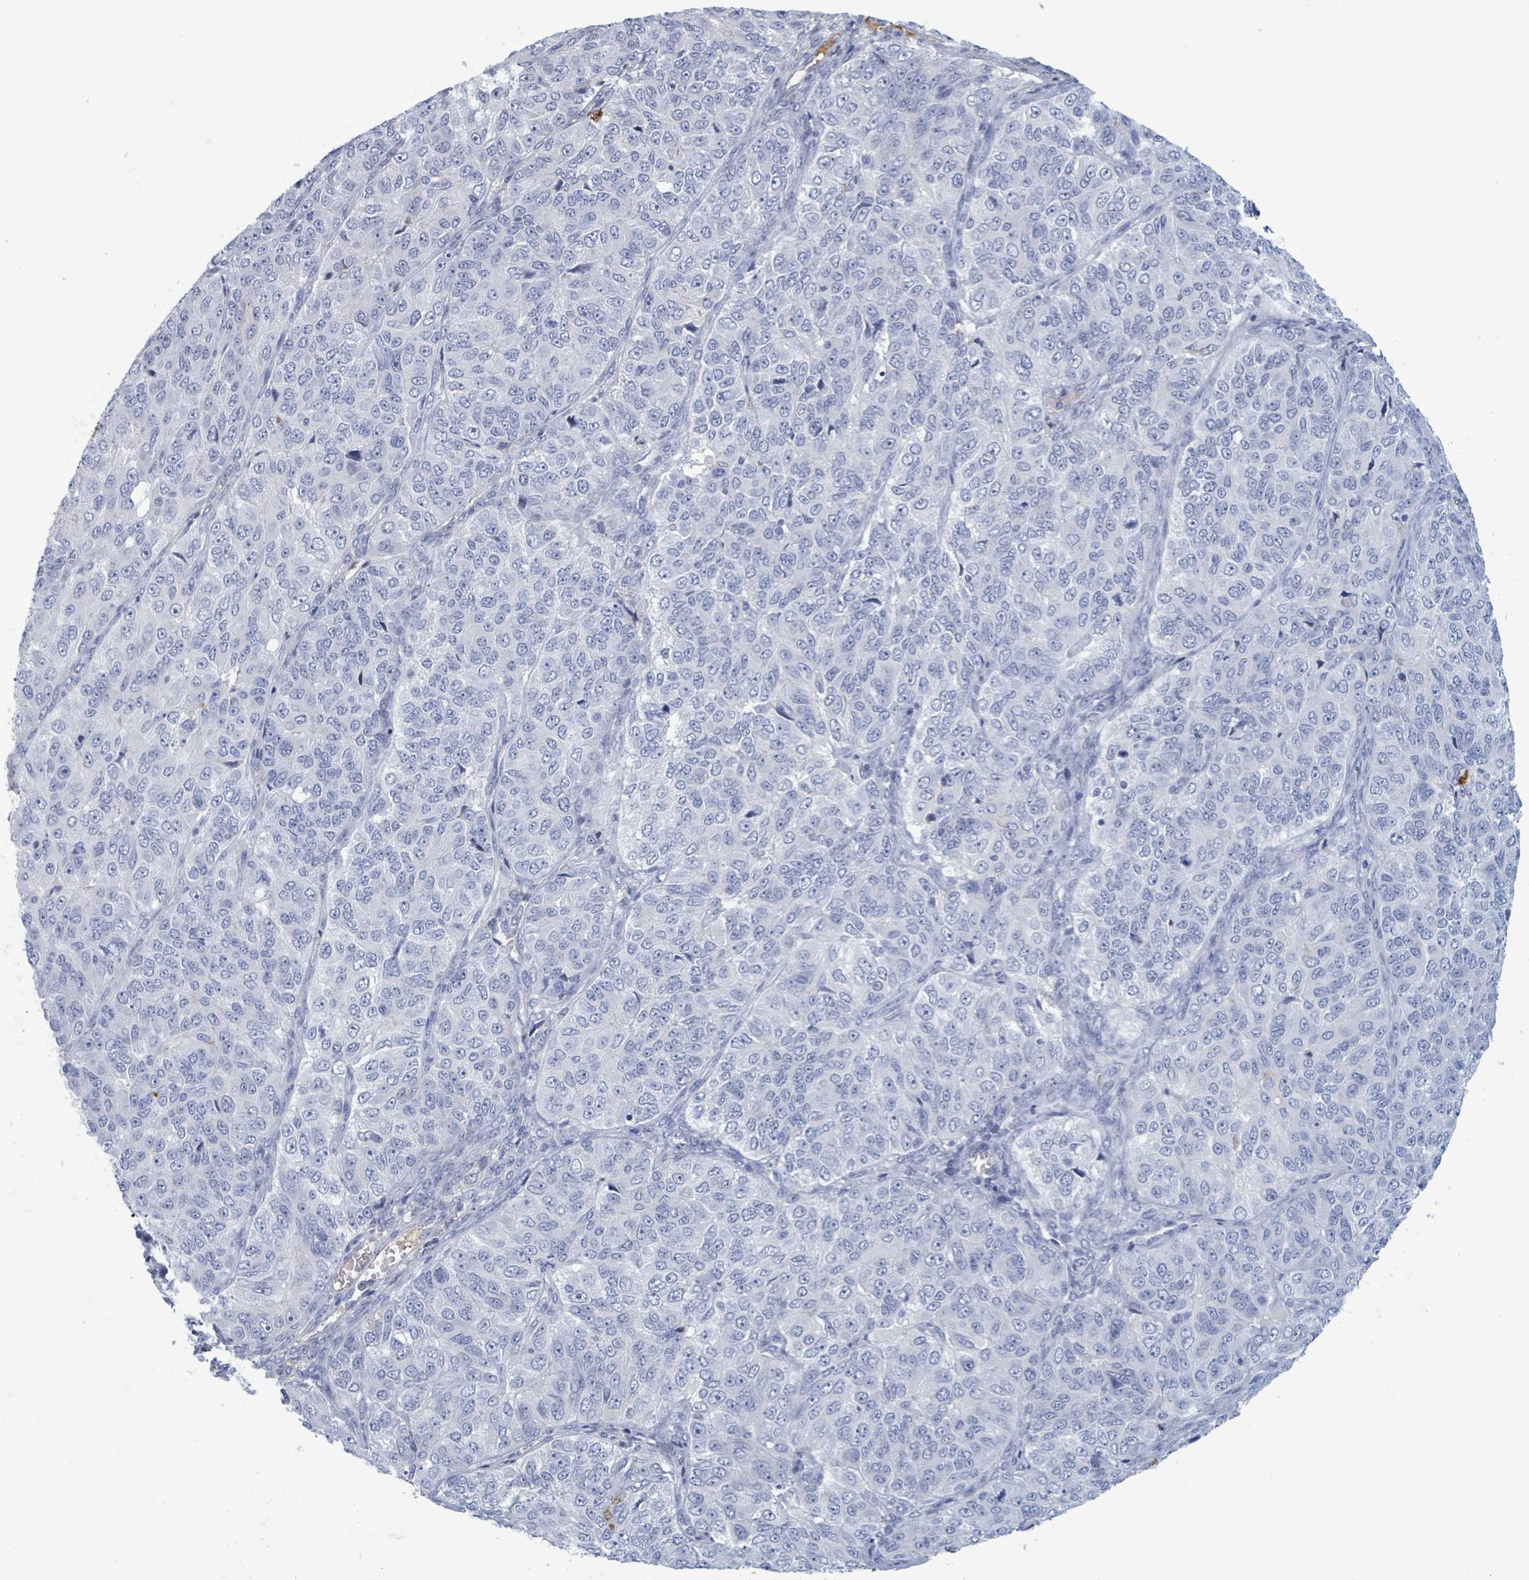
{"staining": {"intensity": "negative", "quantity": "none", "location": "none"}, "tissue": "ovarian cancer", "cell_type": "Tumor cells", "image_type": "cancer", "snomed": [{"axis": "morphology", "description": "Carcinoma, endometroid"}, {"axis": "topography", "description": "Ovary"}], "caption": "IHC of ovarian endometroid carcinoma exhibits no staining in tumor cells.", "gene": "KLK4", "patient": {"sex": "female", "age": 51}}